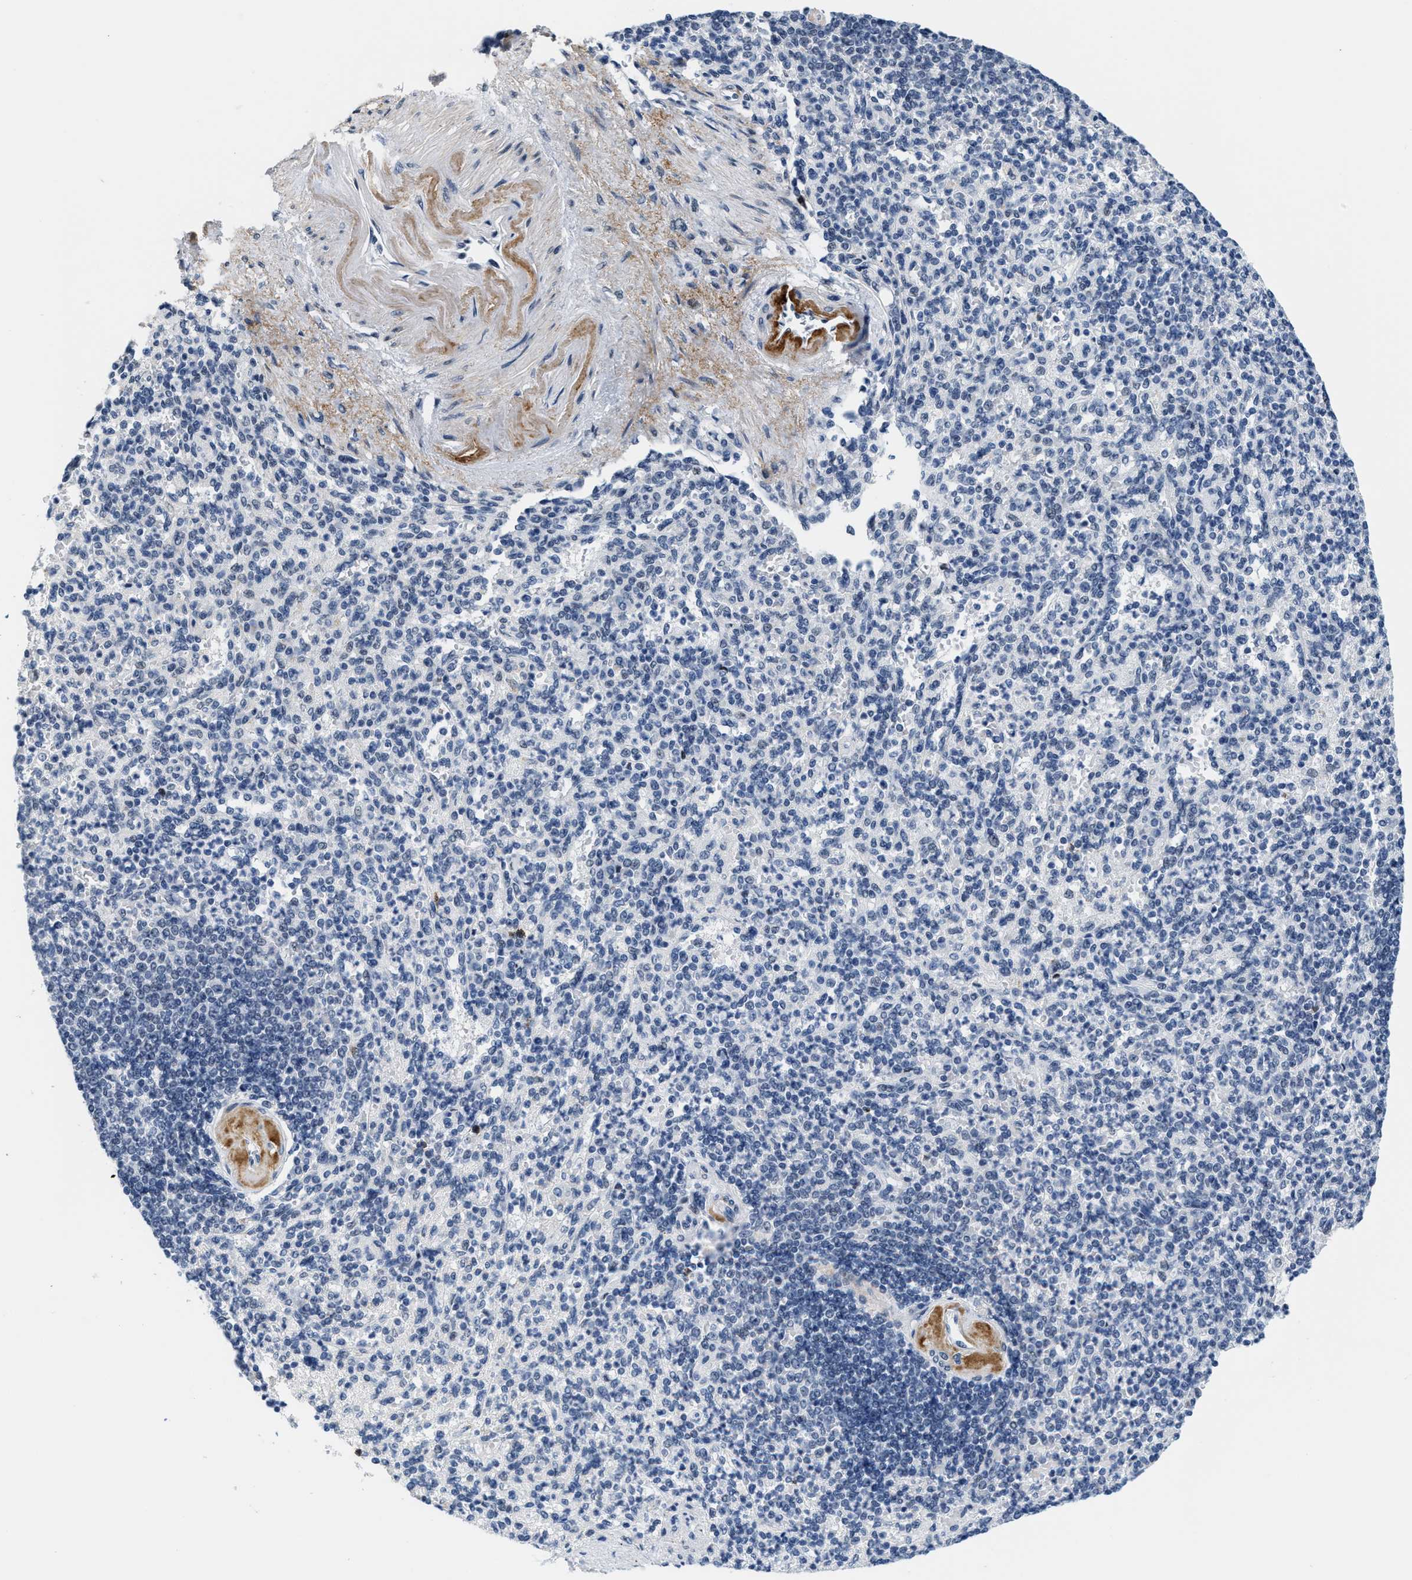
{"staining": {"intensity": "moderate", "quantity": "<25%", "location": "cytoplasmic/membranous,nuclear"}, "tissue": "spleen", "cell_type": "Cells in red pulp", "image_type": "normal", "snomed": [{"axis": "morphology", "description": "Normal tissue, NOS"}, {"axis": "topography", "description": "Spleen"}], "caption": "IHC micrograph of unremarkable spleen: spleen stained using immunohistochemistry (IHC) exhibits low levels of moderate protein expression localized specifically in the cytoplasmic/membranous,nuclear of cells in red pulp, appearing as a cytoplasmic/membranous,nuclear brown color.", "gene": "SETD1B", "patient": {"sex": "female", "age": 74}}